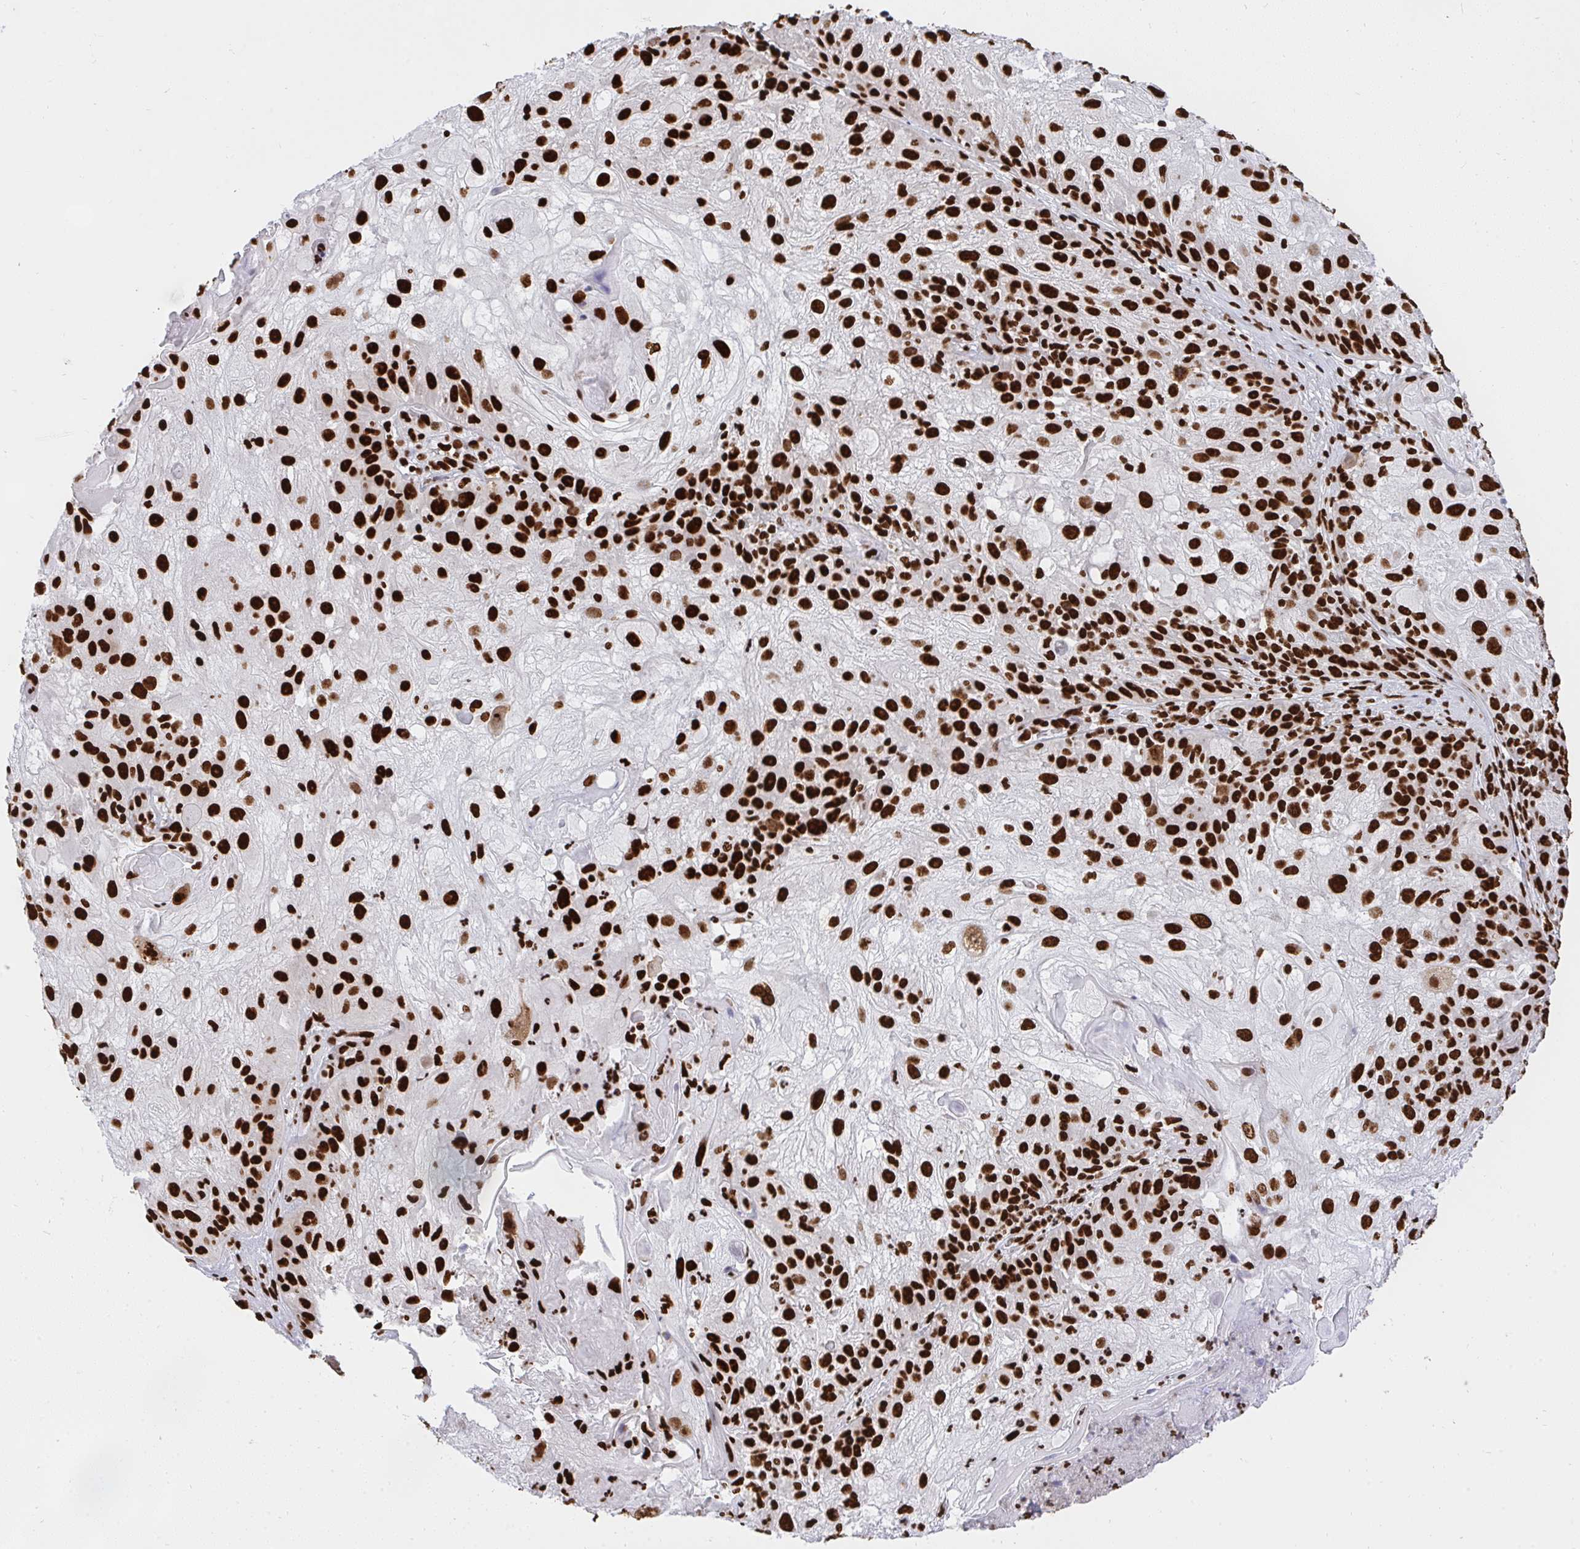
{"staining": {"intensity": "strong", "quantity": ">75%", "location": "nuclear"}, "tissue": "skin cancer", "cell_type": "Tumor cells", "image_type": "cancer", "snomed": [{"axis": "morphology", "description": "Normal tissue, NOS"}, {"axis": "morphology", "description": "Squamous cell carcinoma, NOS"}, {"axis": "topography", "description": "Skin"}], "caption": "This histopathology image reveals immunohistochemistry (IHC) staining of squamous cell carcinoma (skin), with high strong nuclear positivity in approximately >75% of tumor cells.", "gene": "HNRNPL", "patient": {"sex": "female", "age": 83}}